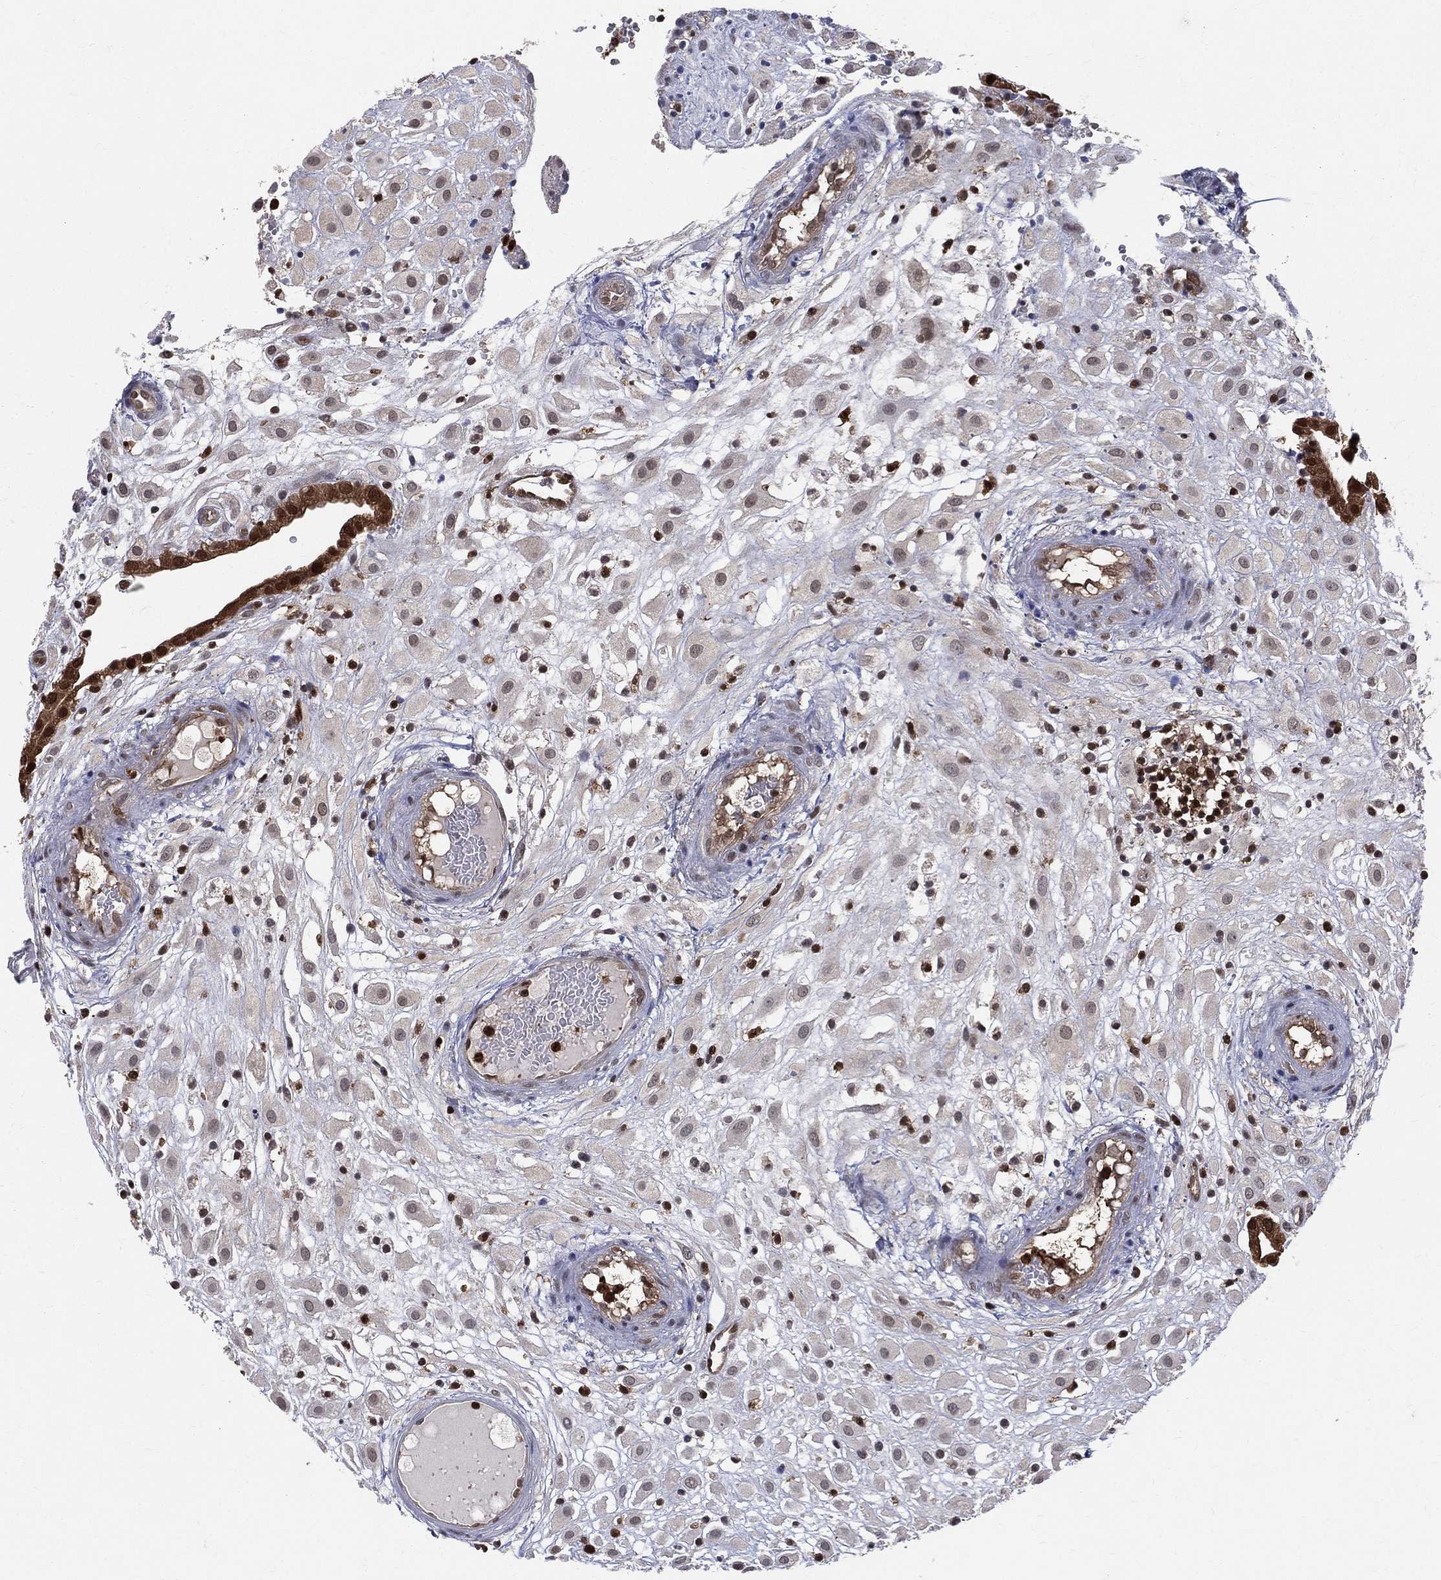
{"staining": {"intensity": "moderate", "quantity": "25%-75%", "location": "cytoplasmic/membranous,nuclear"}, "tissue": "placenta", "cell_type": "Decidual cells", "image_type": "normal", "snomed": [{"axis": "morphology", "description": "Normal tissue, NOS"}, {"axis": "topography", "description": "Placenta"}], "caption": "Decidual cells reveal medium levels of moderate cytoplasmic/membranous,nuclear staining in approximately 25%-75% of cells in unremarkable placenta. Using DAB (brown) and hematoxylin (blue) stains, captured at high magnification using brightfield microscopy.", "gene": "ENO1", "patient": {"sex": "female", "age": 24}}